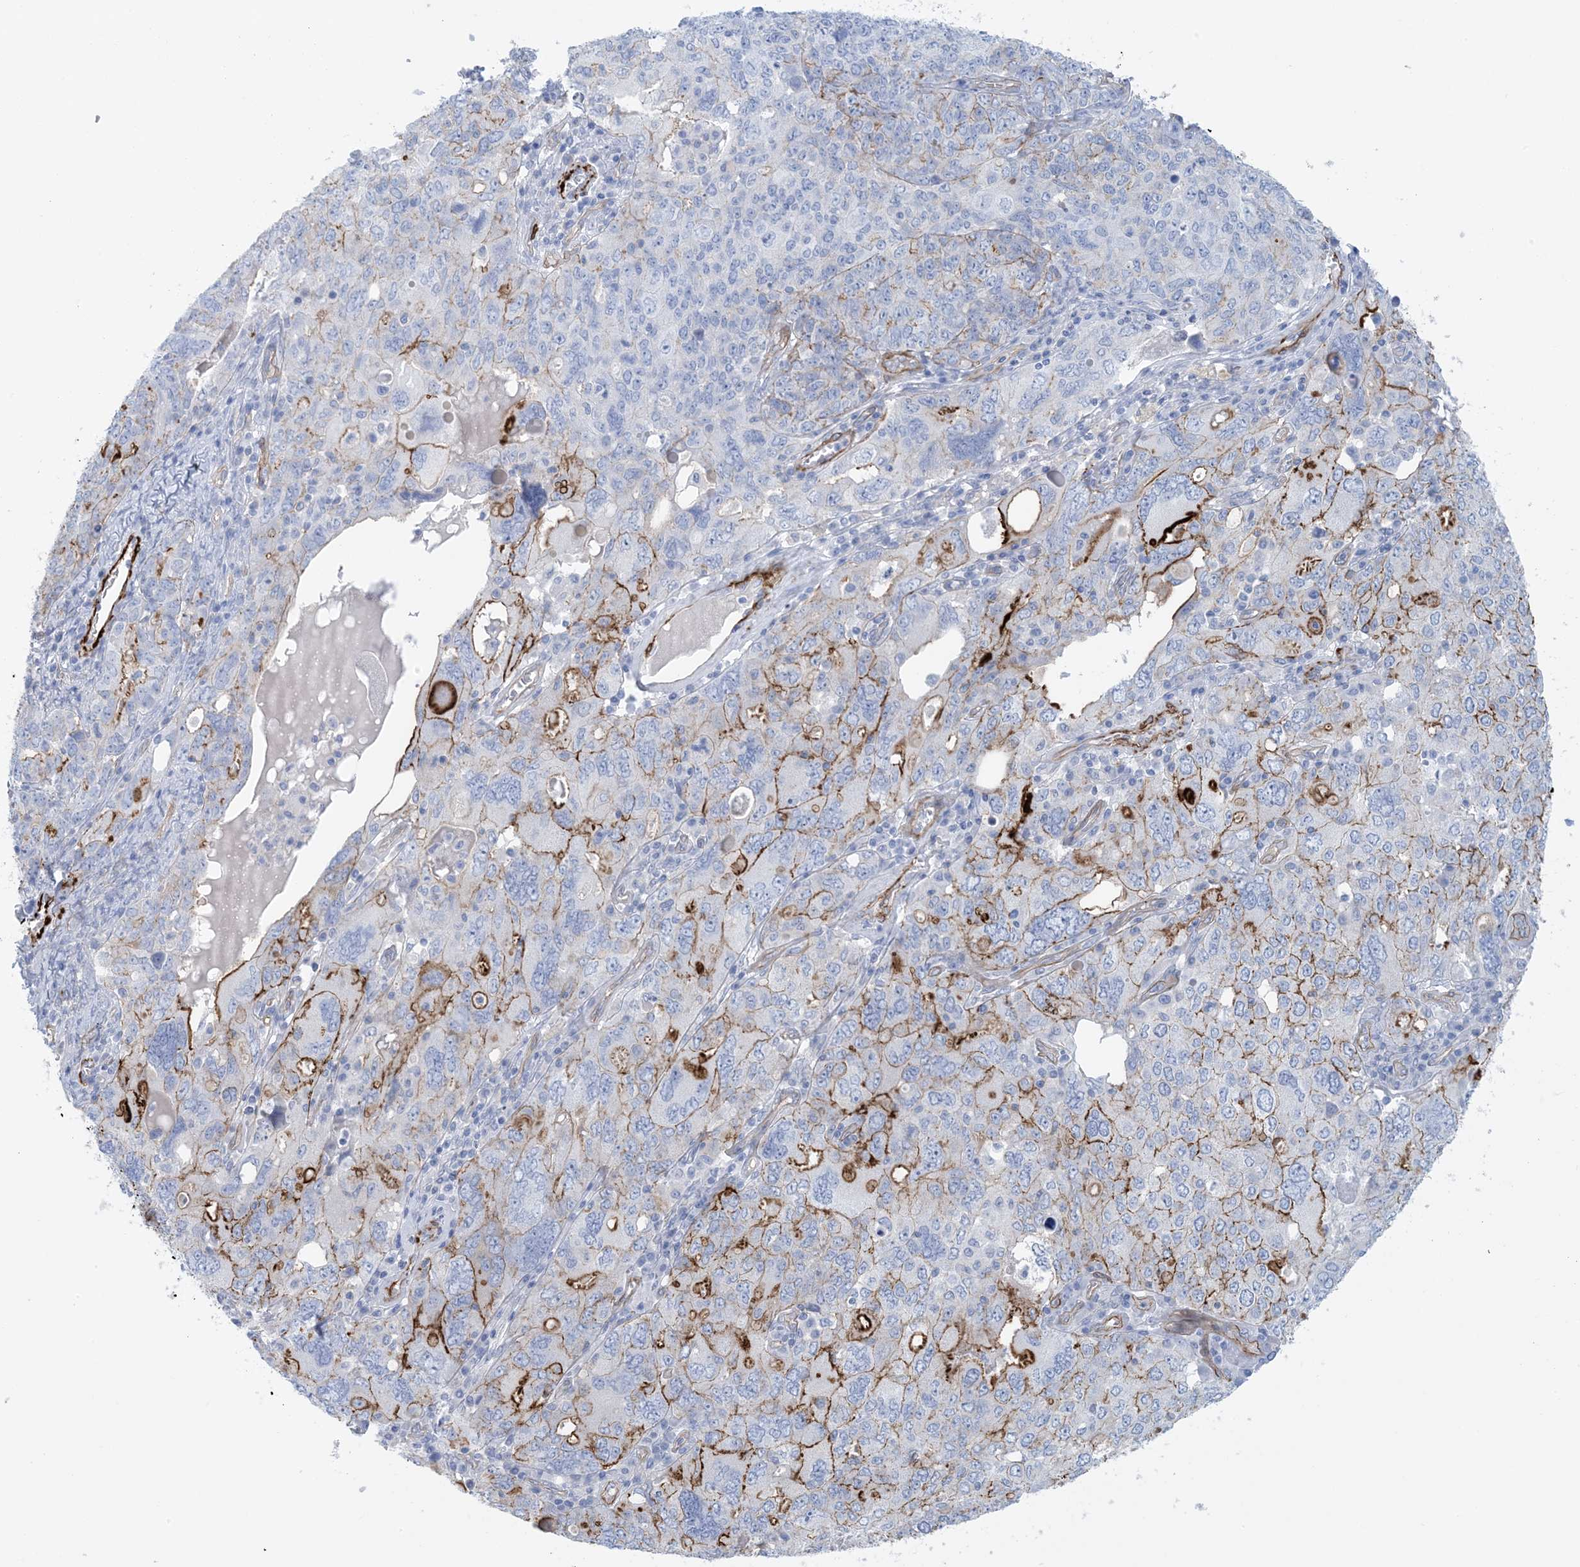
{"staining": {"intensity": "moderate", "quantity": "25%-75%", "location": "cytoplasmic/membranous"}, "tissue": "ovarian cancer", "cell_type": "Tumor cells", "image_type": "cancer", "snomed": [{"axis": "morphology", "description": "Carcinoma, endometroid"}, {"axis": "topography", "description": "Ovary"}], "caption": "A brown stain labels moderate cytoplasmic/membranous expression of a protein in human ovarian cancer tumor cells. (DAB IHC with brightfield microscopy, high magnification).", "gene": "SHANK1", "patient": {"sex": "female", "age": 62}}